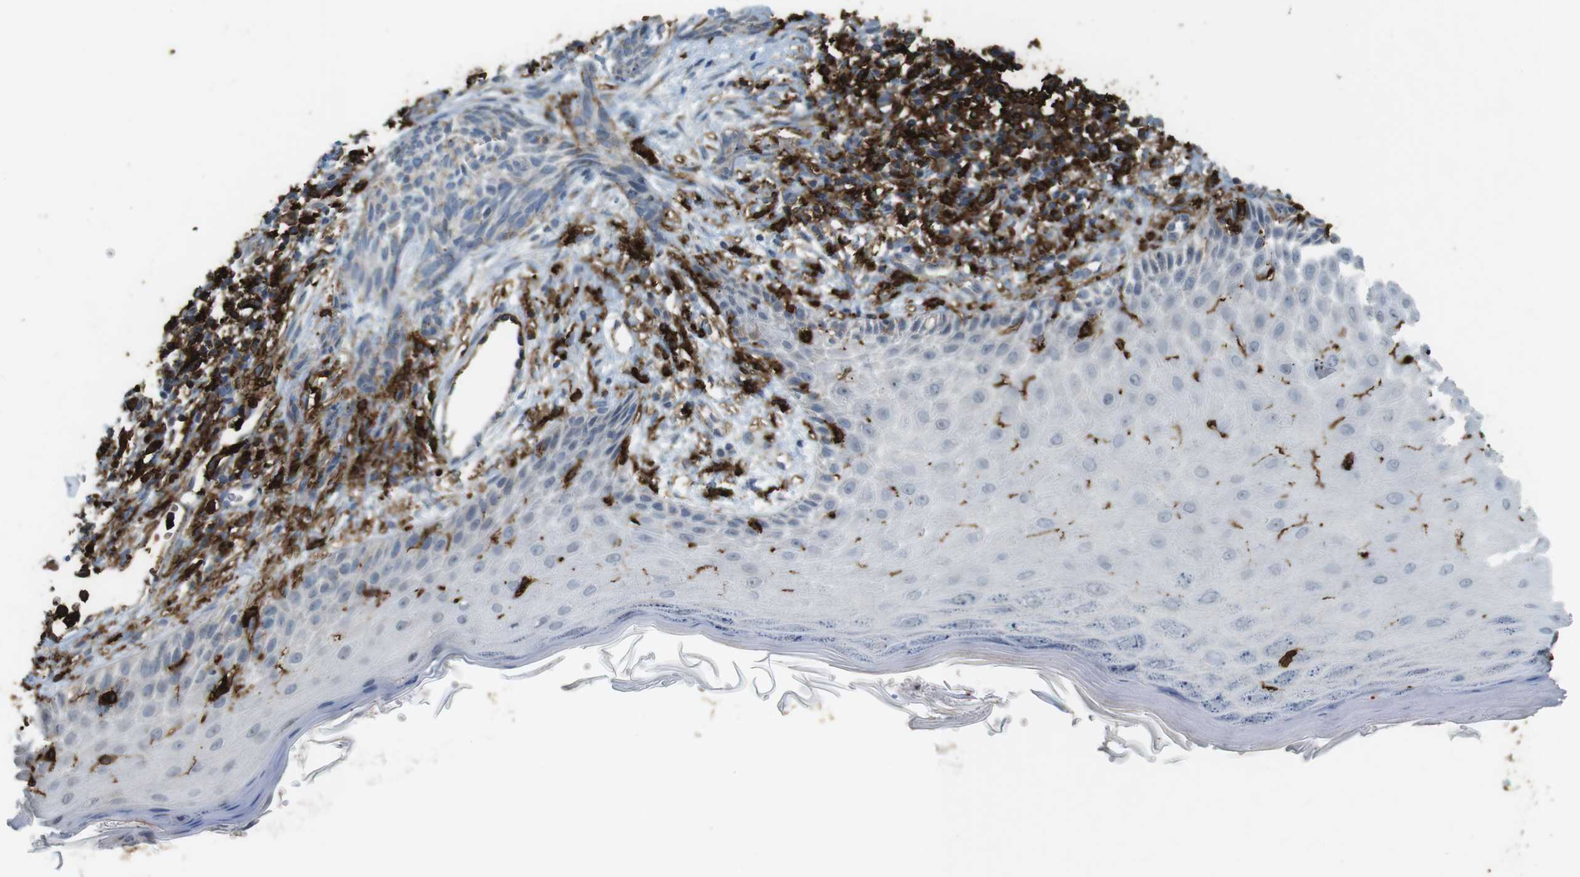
{"staining": {"intensity": "weak", "quantity": "25%-75%", "location": "cytoplasmic/membranous"}, "tissue": "skin cancer", "cell_type": "Tumor cells", "image_type": "cancer", "snomed": [{"axis": "morphology", "description": "Basal cell carcinoma"}, {"axis": "topography", "description": "Skin"}], "caption": "IHC staining of basal cell carcinoma (skin), which reveals low levels of weak cytoplasmic/membranous positivity in about 25%-75% of tumor cells indicating weak cytoplasmic/membranous protein staining. The staining was performed using DAB (3,3'-diaminobenzidine) (brown) for protein detection and nuclei were counterstained in hematoxylin (blue).", "gene": "HLA-DRA", "patient": {"sex": "female", "age": 59}}